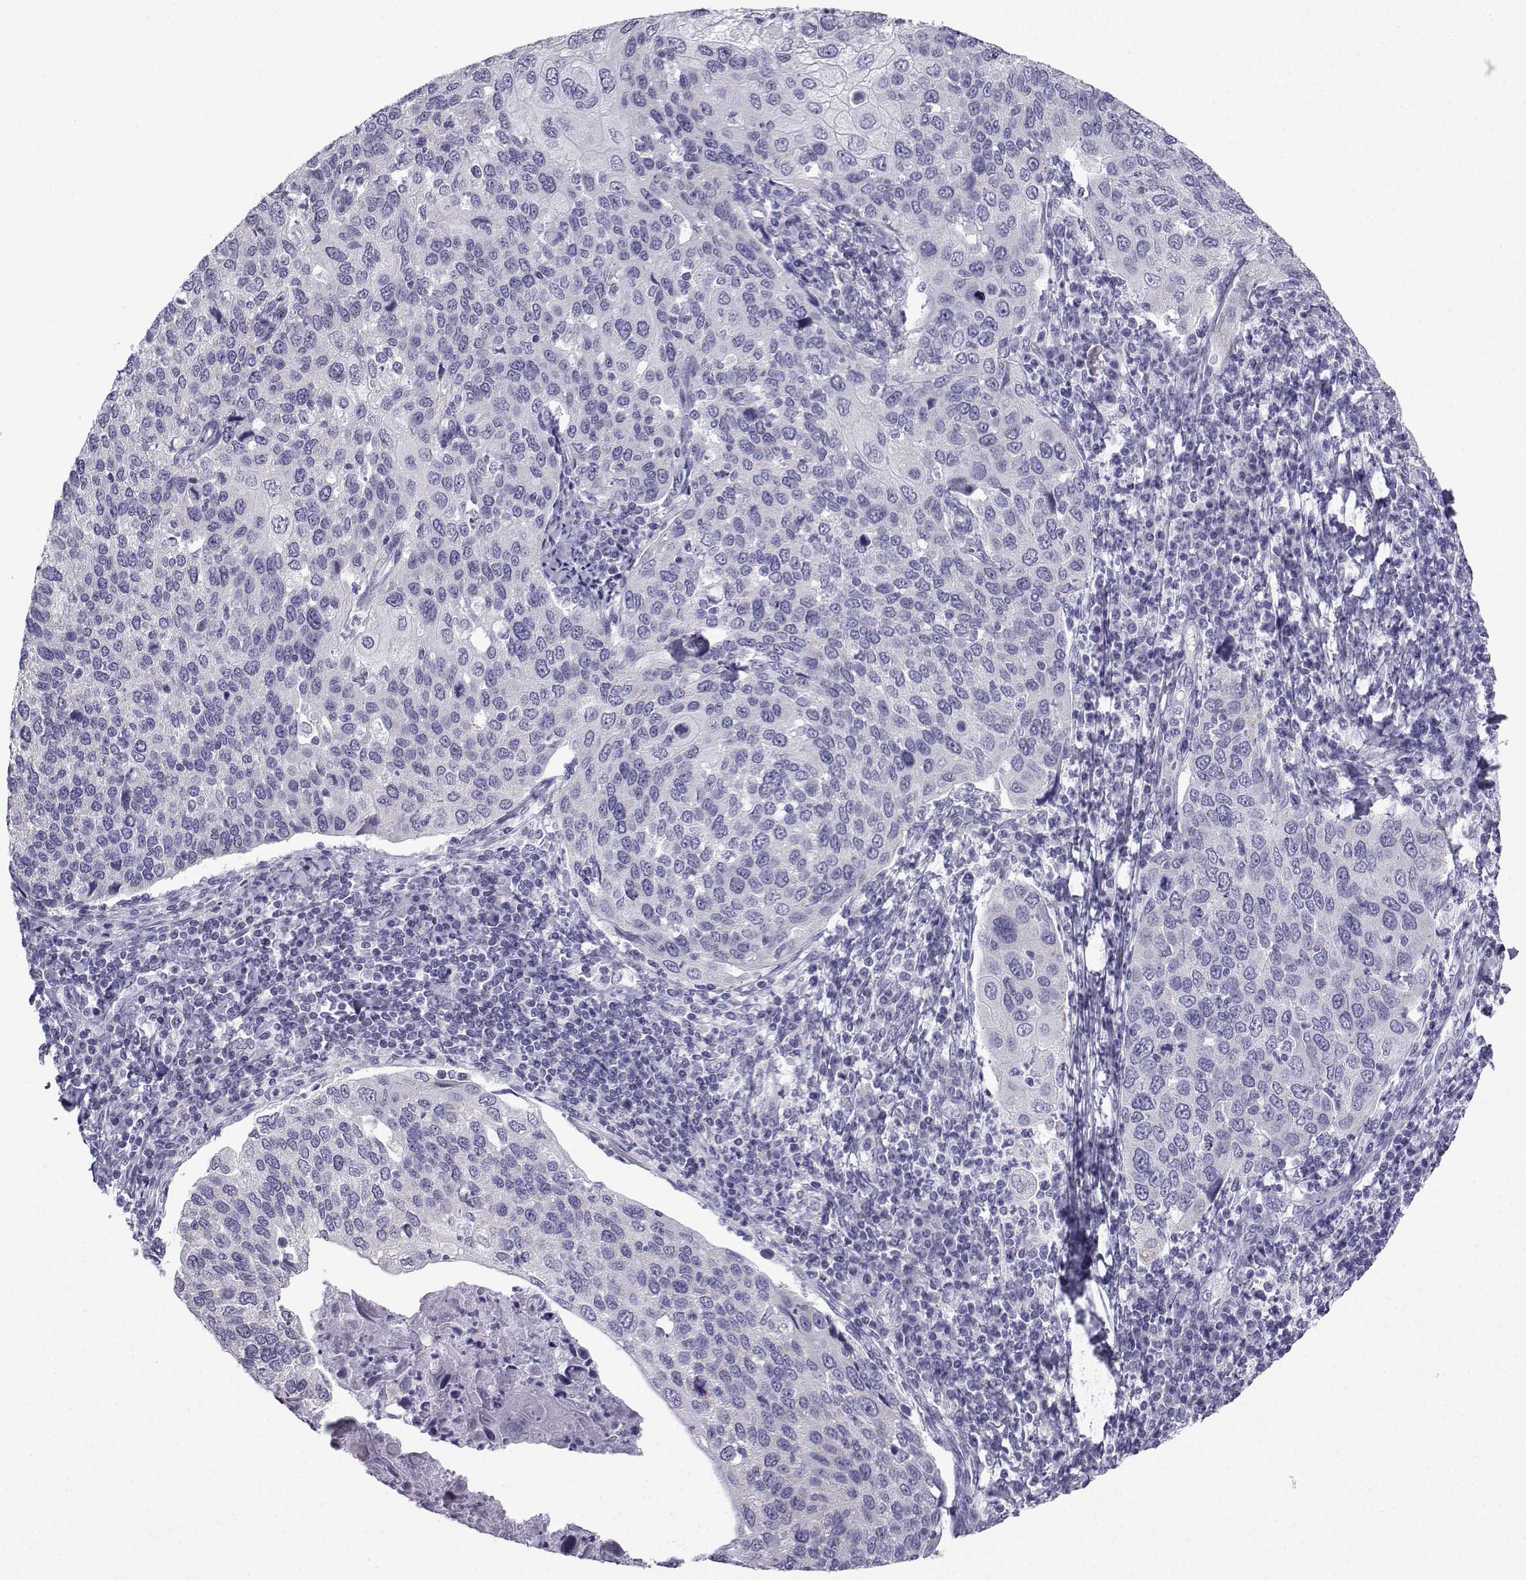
{"staining": {"intensity": "negative", "quantity": "none", "location": "none"}, "tissue": "cervical cancer", "cell_type": "Tumor cells", "image_type": "cancer", "snomed": [{"axis": "morphology", "description": "Squamous cell carcinoma, NOS"}, {"axis": "topography", "description": "Cervix"}], "caption": "DAB (3,3'-diaminobenzidine) immunohistochemical staining of squamous cell carcinoma (cervical) shows no significant staining in tumor cells. The staining was performed using DAB to visualize the protein expression in brown, while the nuclei were stained in blue with hematoxylin (Magnification: 20x).", "gene": "ACRBP", "patient": {"sex": "female", "age": 54}}